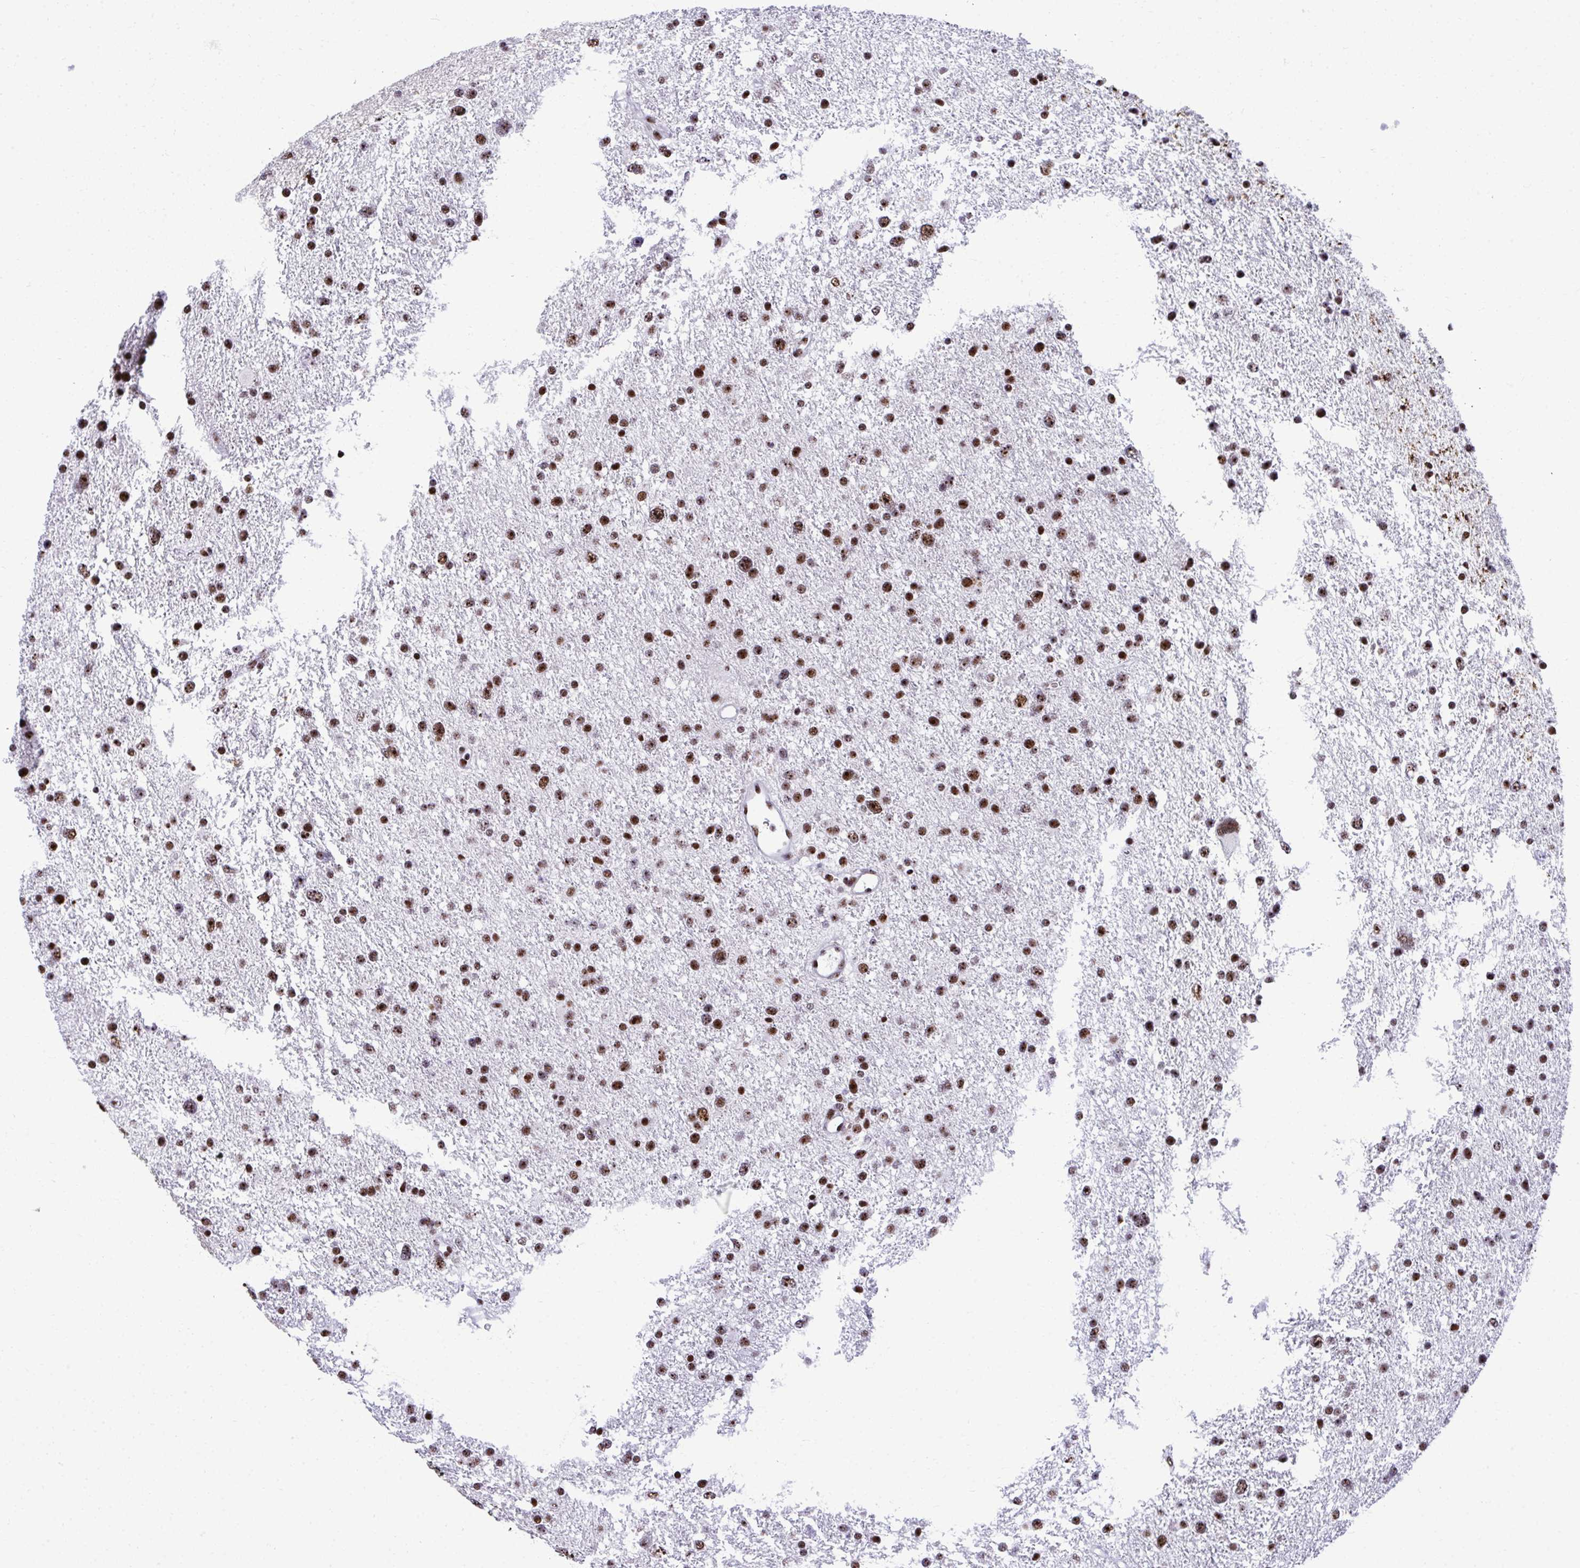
{"staining": {"intensity": "moderate", "quantity": ">75%", "location": "nuclear"}, "tissue": "glioma", "cell_type": "Tumor cells", "image_type": "cancer", "snomed": [{"axis": "morphology", "description": "Glioma, malignant, Low grade"}, {"axis": "topography", "description": "Brain"}], "caption": "This is a histology image of immunohistochemistry (IHC) staining of malignant low-grade glioma, which shows moderate positivity in the nuclear of tumor cells.", "gene": "PELP1", "patient": {"sex": "female", "age": 55}}